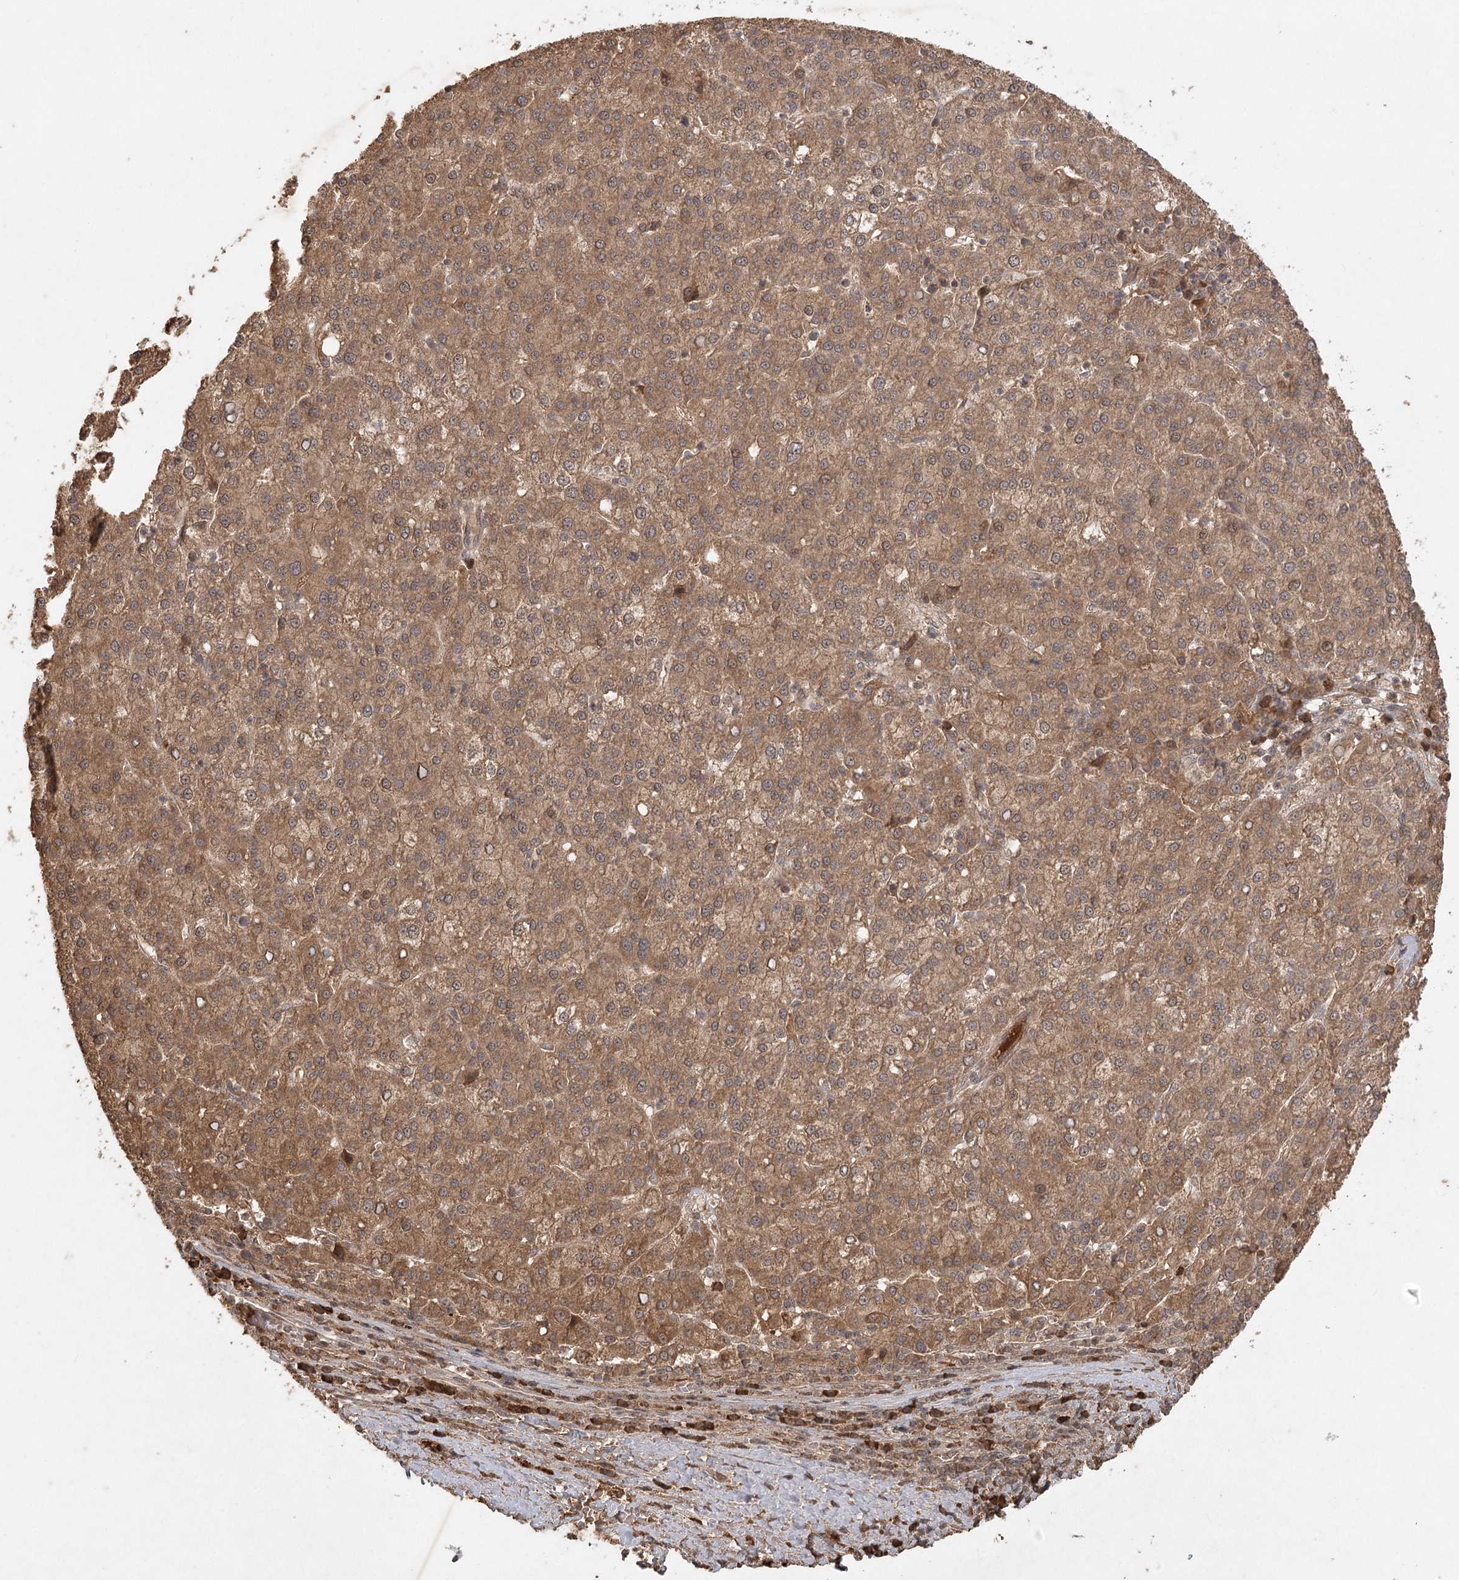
{"staining": {"intensity": "moderate", "quantity": ">75%", "location": "cytoplasmic/membranous"}, "tissue": "liver cancer", "cell_type": "Tumor cells", "image_type": "cancer", "snomed": [{"axis": "morphology", "description": "Carcinoma, Hepatocellular, NOS"}, {"axis": "topography", "description": "Liver"}], "caption": "An immunohistochemistry photomicrograph of tumor tissue is shown. Protein staining in brown labels moderate cytoplasmic/membranous positivity in liver cancer (hepatocellular carcinoma) within tumor cells.", "gene": "ARL13A", "patient": {"sex": "female", "age": 58}}